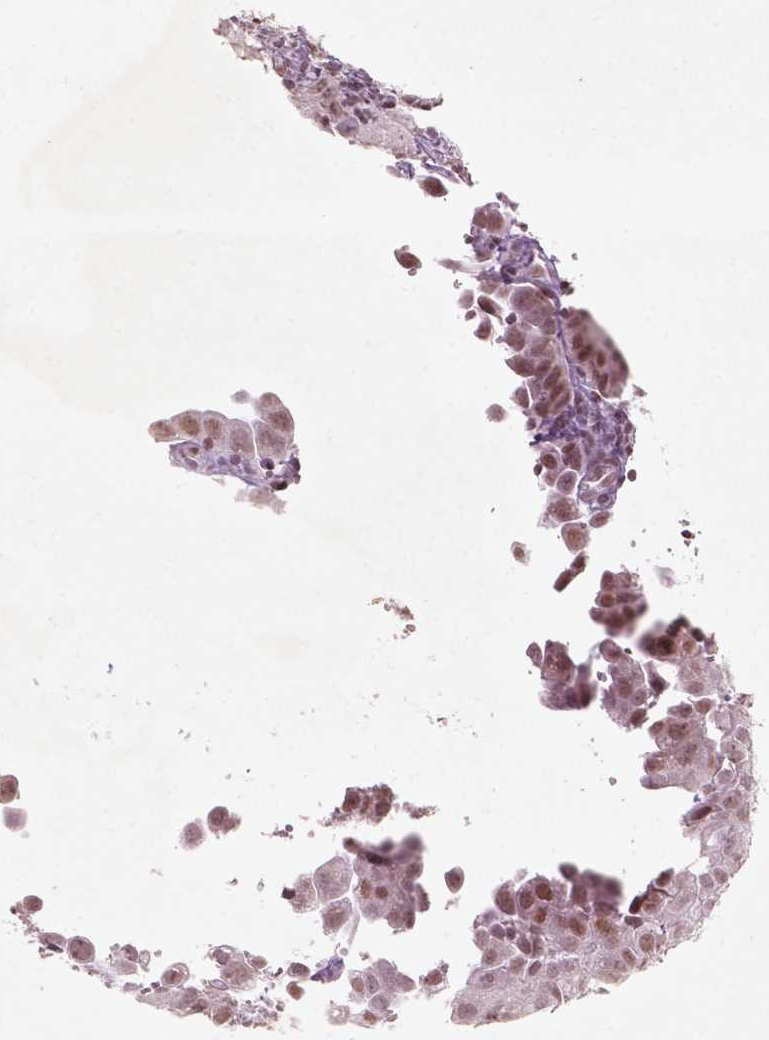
{"staining": {"intensity": "moderate", "quantity": ">75%", "location": "nuclear"}, "tissue": "cervical cancer", "cell_type": "Tumor cells", "image_type": "cancer", "snomed": [{"axis": "morphology", "description": "Squamous cell carcinoma, NOS"}, {"axis": "topography", "description": "Cervix"}], "caption": "This is a histology image of immunohistochemistry staining of cervical cancer (squamous cell carcinoma), which shows moderate positivity in the nuclear of tumor cells.", "gene": "HMG20B", "patient": {"sex": "female", "age": 55}}